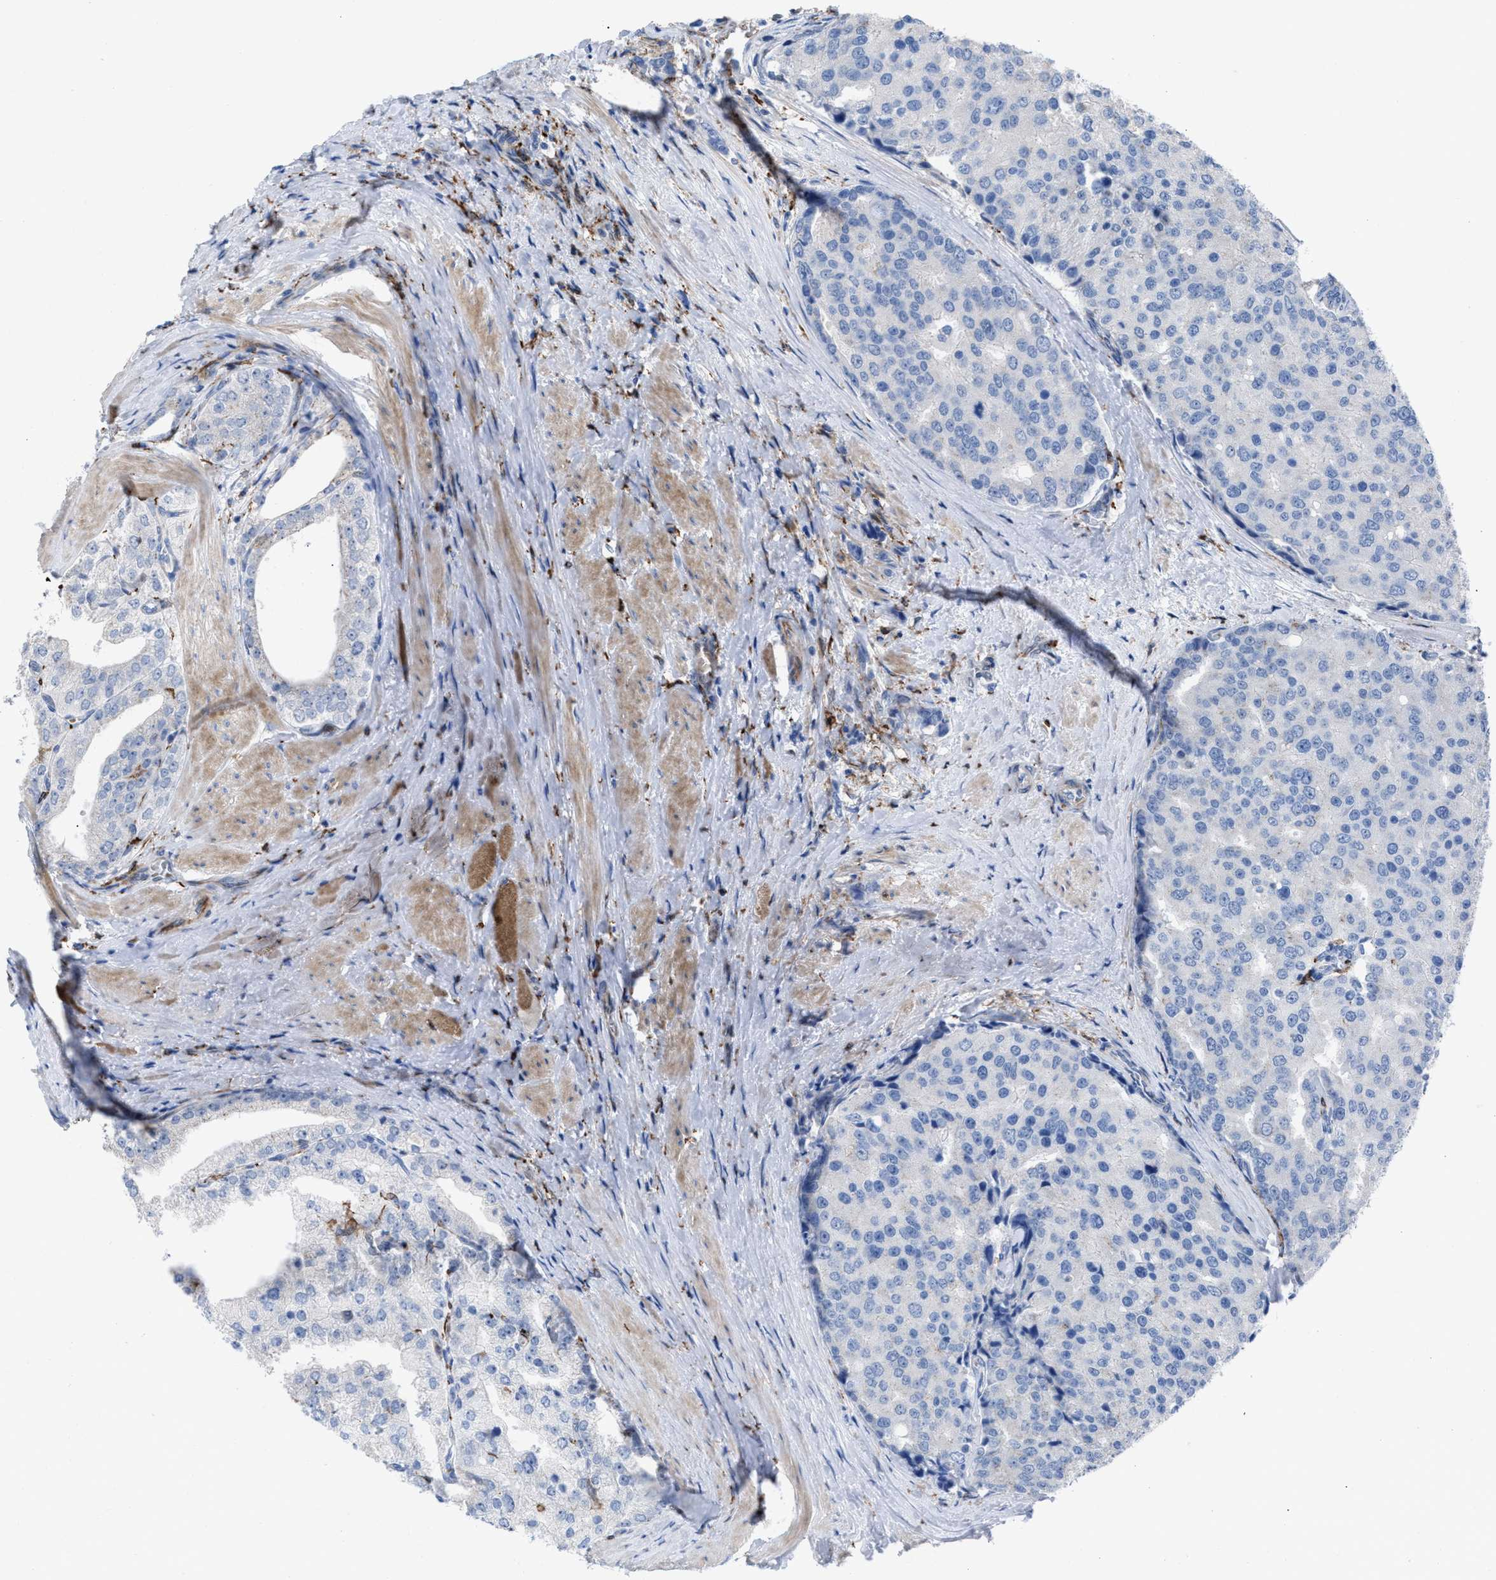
{"staining": {"intensity": "negative", "quantity": "none", "location": "none"}, "tissue": "prostate cancer", "cell_type": "Tumor cells", "image_type": "cancer", "snomed": [{"axis": "morphology", "description": "Adenocarcinoma, High grade"}, {"axis": "topography", "description": "Prostate"}], "caption": "This is a image of immunohistochemistry staining of adenocarcinoma (high-grade) (prostate), which shows no expression in tumor cells. (IHC, brightfield microscopy, high magnification).", "gene": "SLC47A1", "patient": {"sex": "male", "age": 50}}